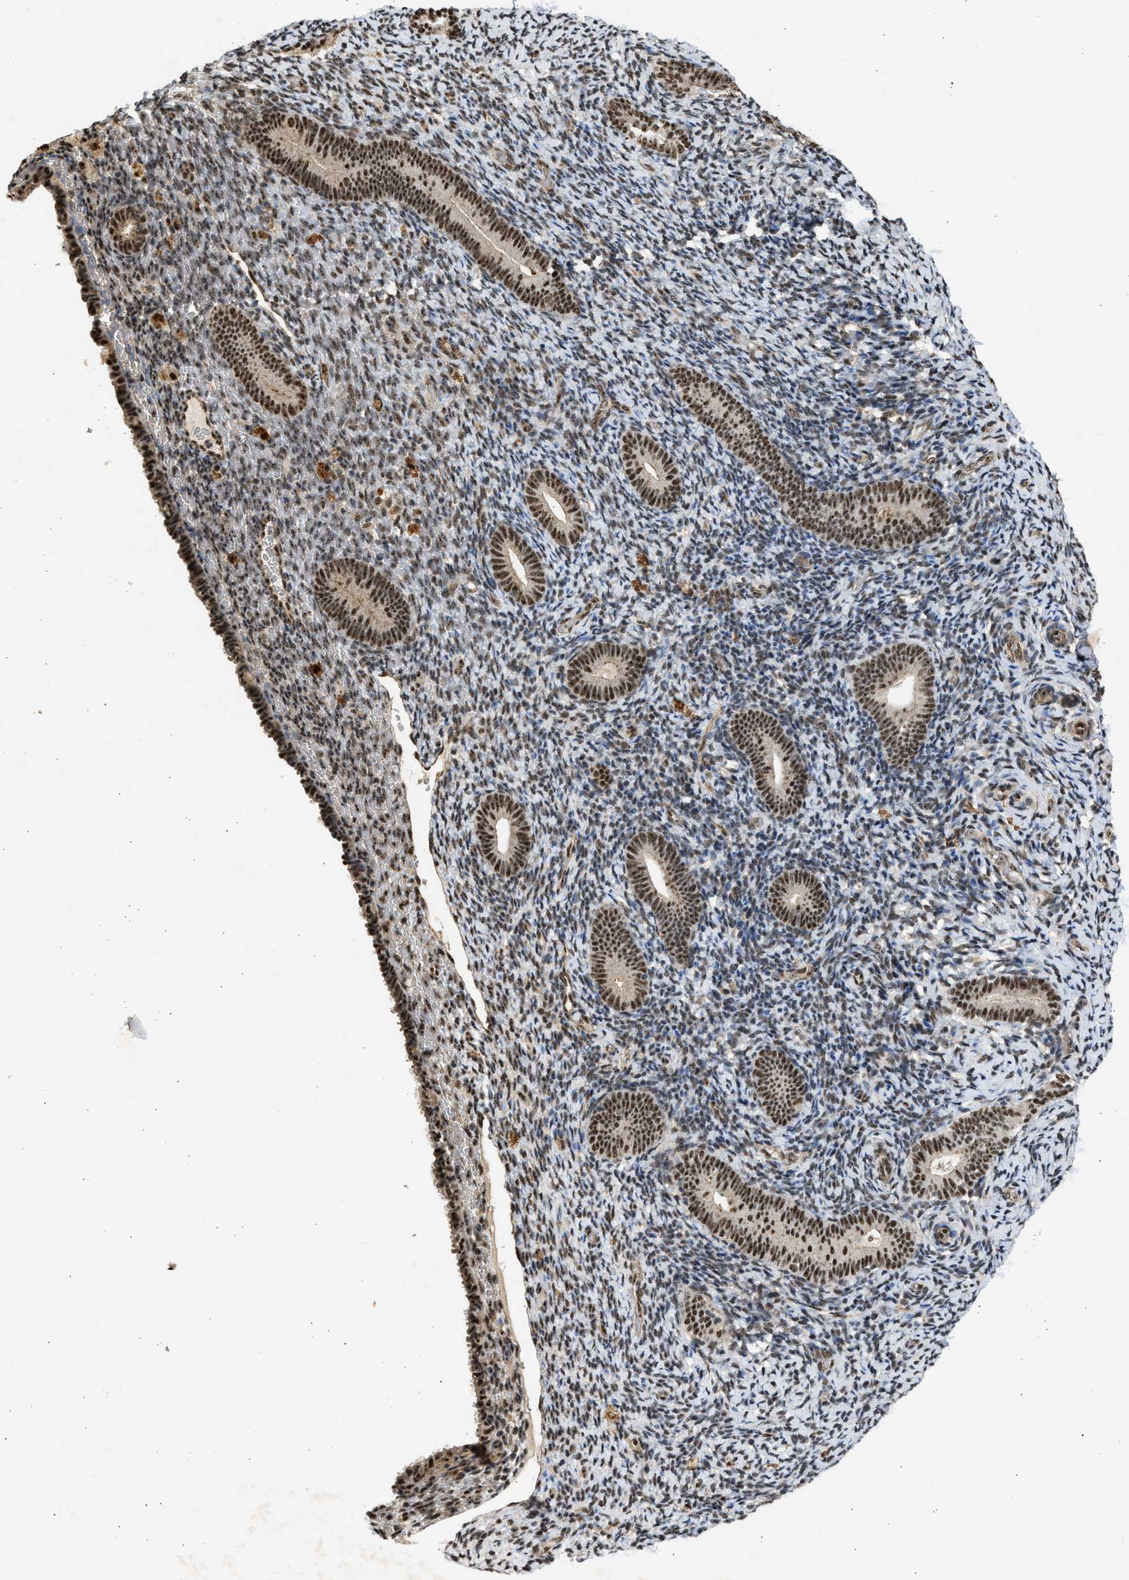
{"staining": {"intensity": "moderate", "quantity": ">75%", "location": "nuclear"}, "tissue": "endometrium", "cell_type": "Cells in endometrial stroma", "image_type": "normal", "snomed": [{"axis": "morphology", "description": "Normal tissue, NOS"}, {"axis": "topography", "description": "Endometrium"}], "caption": "Moderate nuclear staining is identified in approximately >75% of cells in endometrial stroma in unremarkable endometrium.", "gene": "TFDP2", "patient": {"sex": "female", "age": 51}}